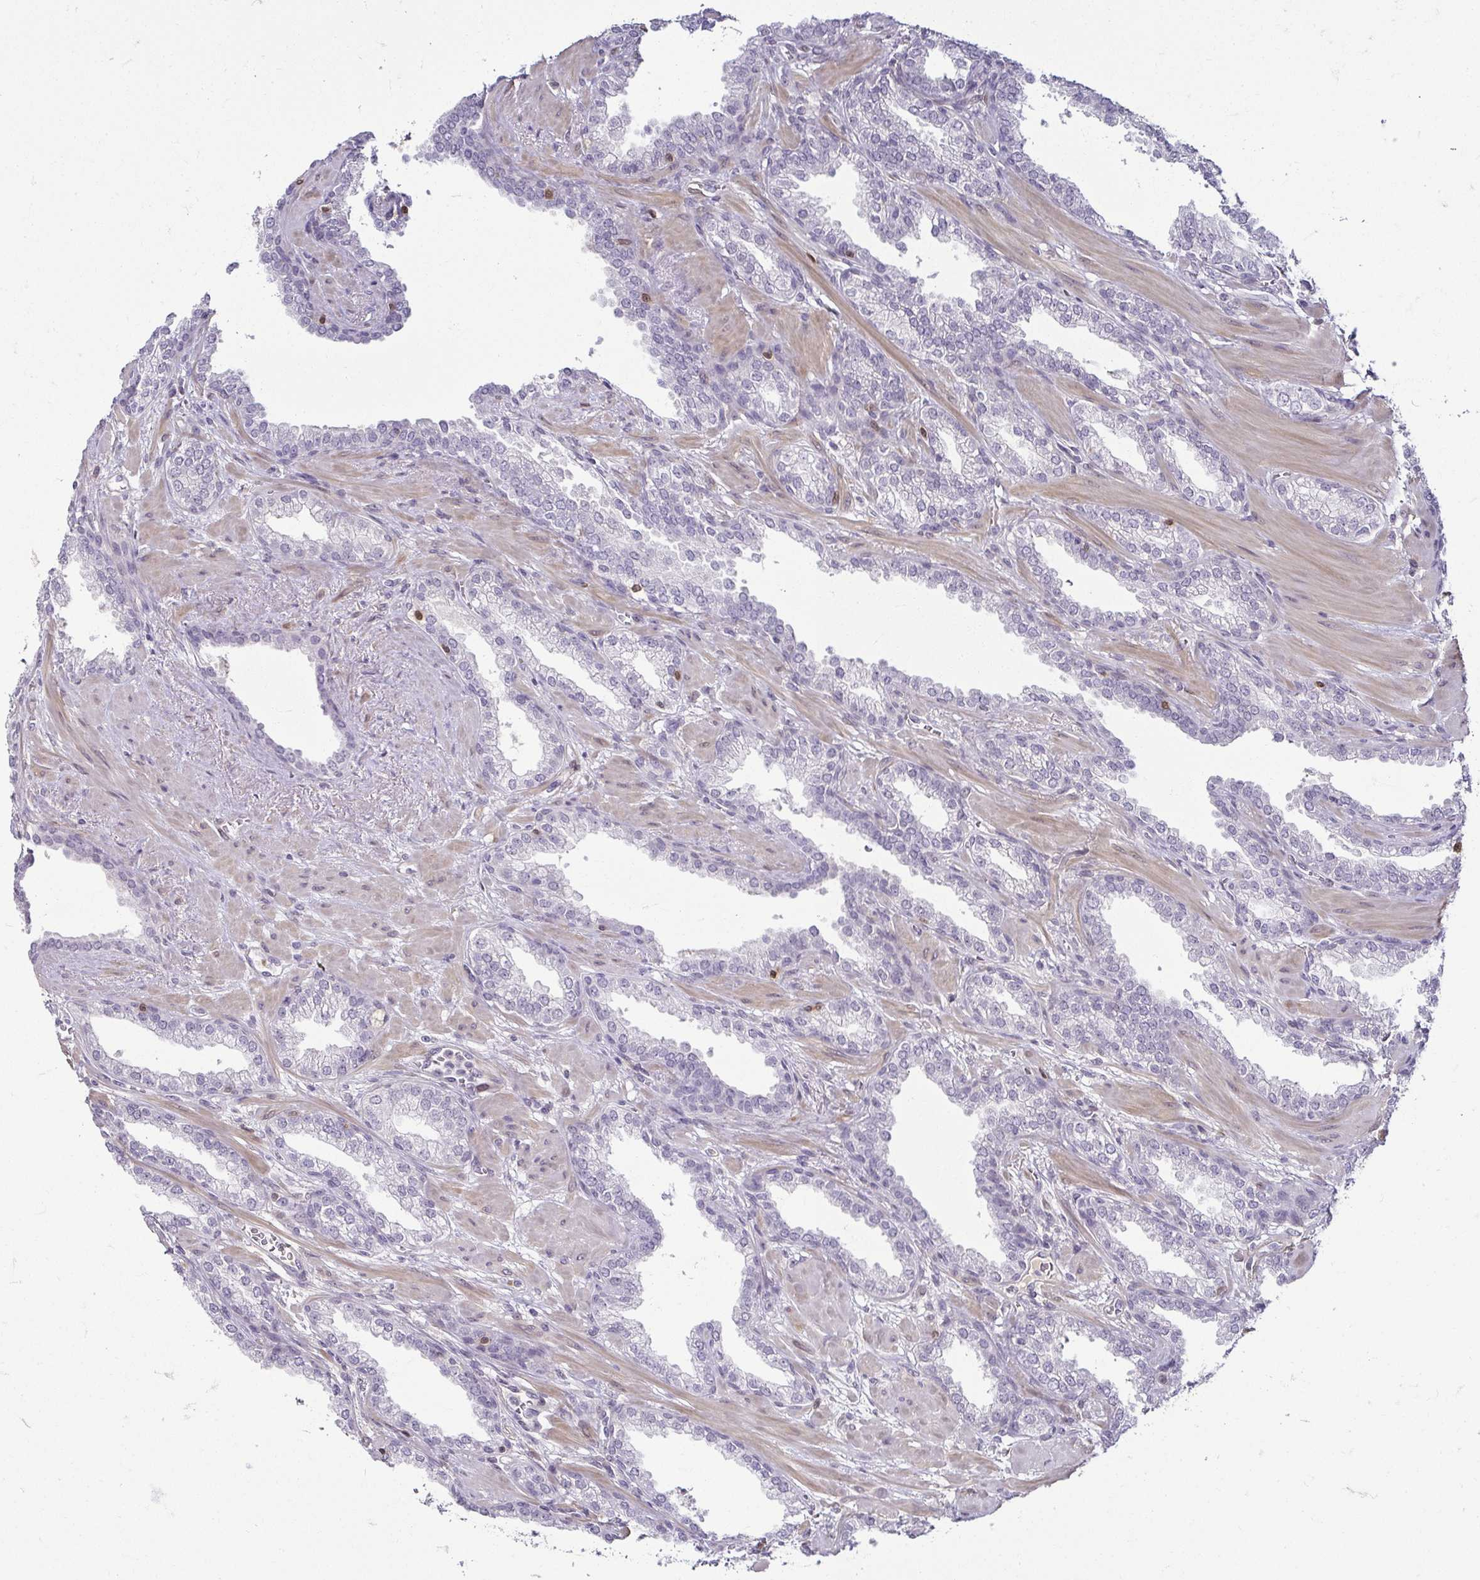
{"staining": {"intensity": "negative", "quantity": "none", "location": "none"}, "tissue": "prostate cancer", "cell_type": "Tumor cells", "image_type": "cancer", "snomed": [{"axis": "morphology", "description": "Adenocarcinoma, High grade"}, {"axis": "topography", "description": "Prostate"}], "caption": "Immunohistochemistry micrograph of neoplastic tissue: human prostate high-grade adenocarcinoma stained with DAB (3,3'-diaminobenzidine) exhibits no significant protein positivity in tumor cells. Nuclei are stained in blue.", "gene": "HOPX", "patient": {"sex": "male", "age": 60}}